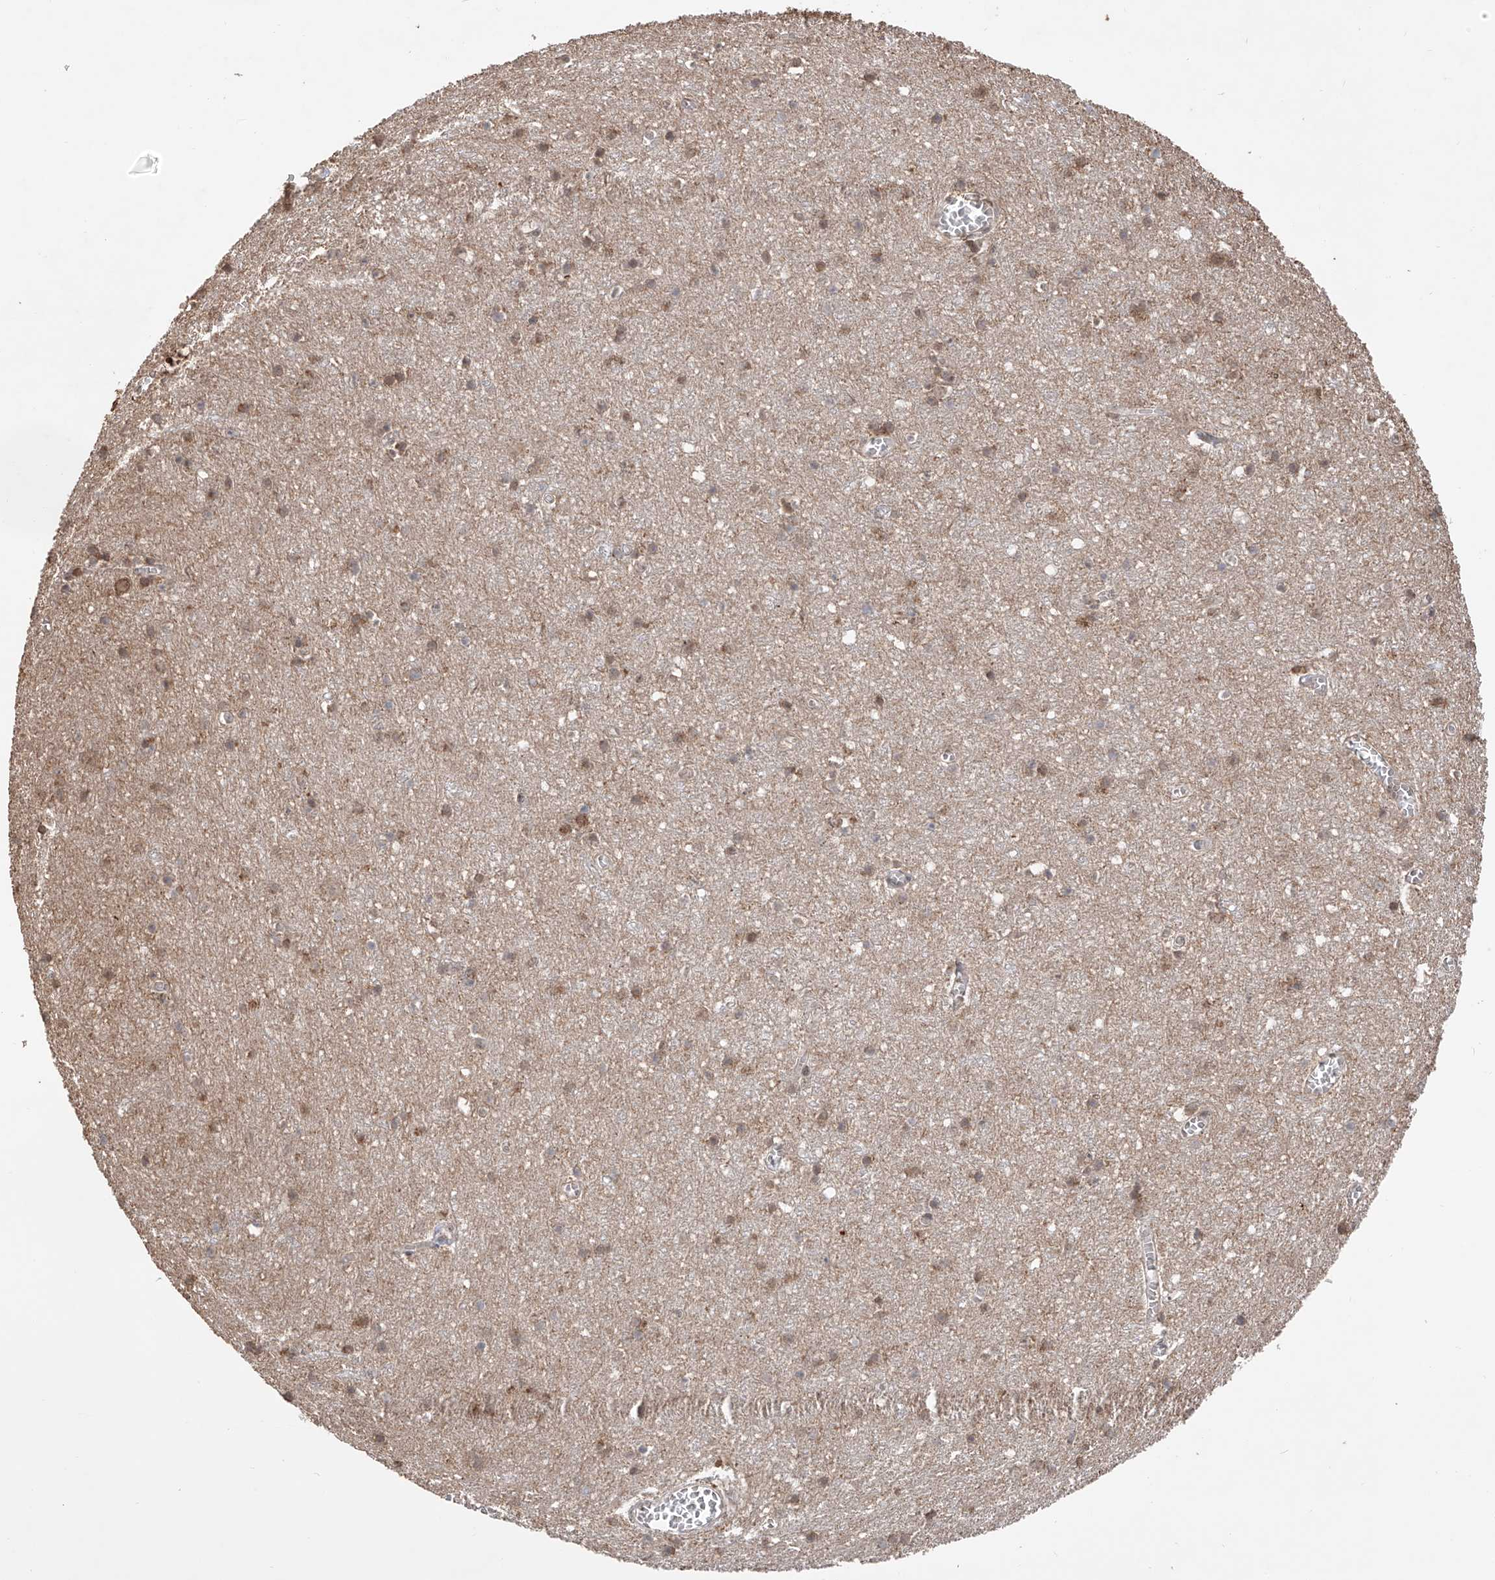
{"staining": {"intensity": "negative", "quantity": "none", "location": "none"}, "tissue": "cerebral cortex", "cell_type": "Endothelial cells", "image_type": "normal", "snomed": [{"axis": "morphology", "description": "Normal tissue, NOS"}, {"axis": "topography", "description": "Cerebral cortex"}], "caption": "The histopathology image reveals no staining of endothelial cells in normal cerebral cortex.", "gene": "FAM135A", "patient": {"sex": "female", "age": 64}}